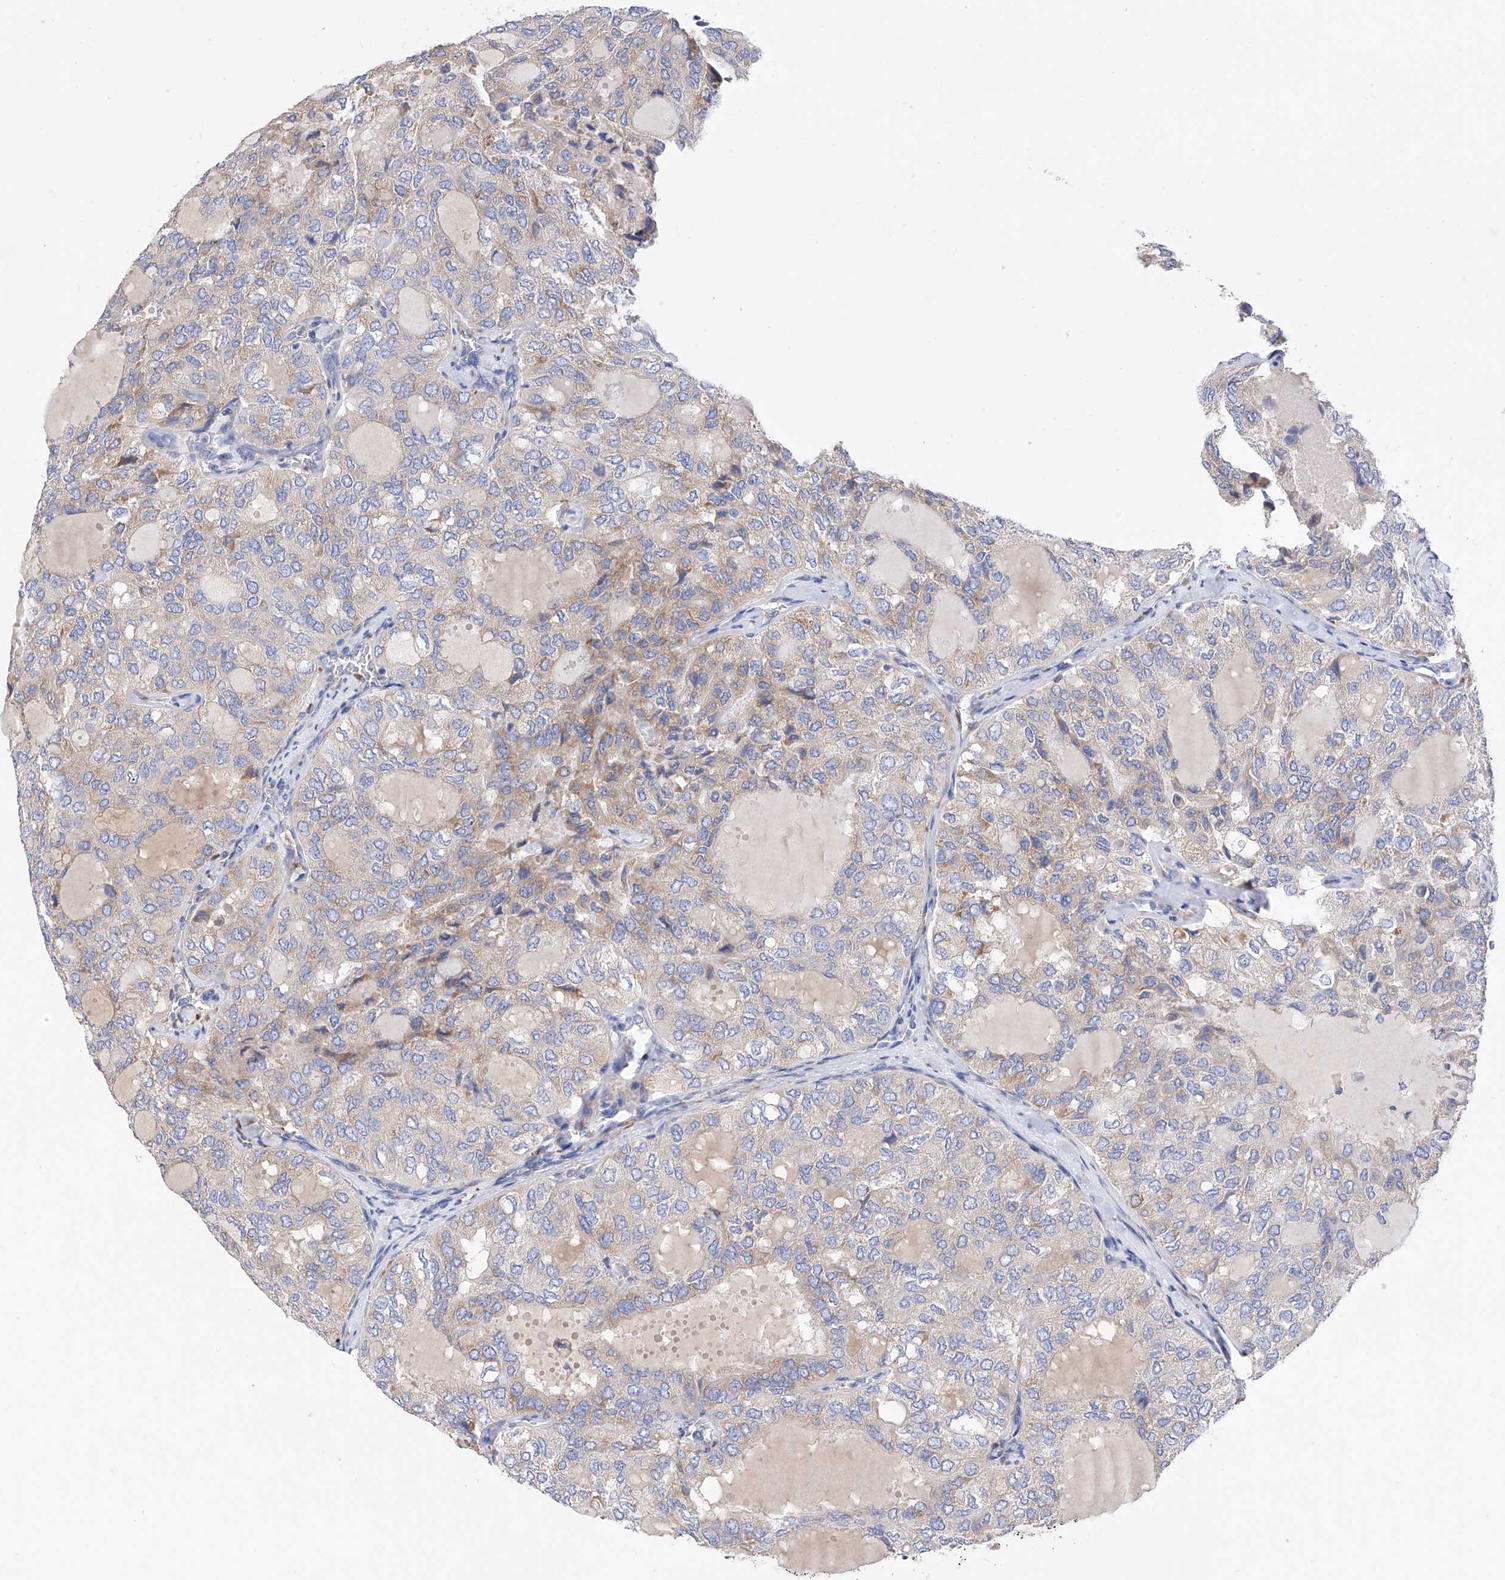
{"staining": {"intensity": "weak", "quantity": "<25%", "location": "cytoplasmic/membranous"}, "tissue": "thyroid cancer", "cell_type": "Tumor cells", "image_type": "cancer", "snomed": [{"axis": "morphology", "description": "Follicular adenoma carcinoma, NOS"}, {"axis": "topography", "description": "Thyroid gland"}], "caption": "High magnification brightfield microscopy of thyroid cancer (follicular adenoma carcinoma) stained with DAB (3,3'-diaminobenzidine) (brown) and counterstained with hematoxylin (blue): tumor cells show no significant positivity.", "gene": "PDIA5", "patient": {"sex": "male", "age": 75}}